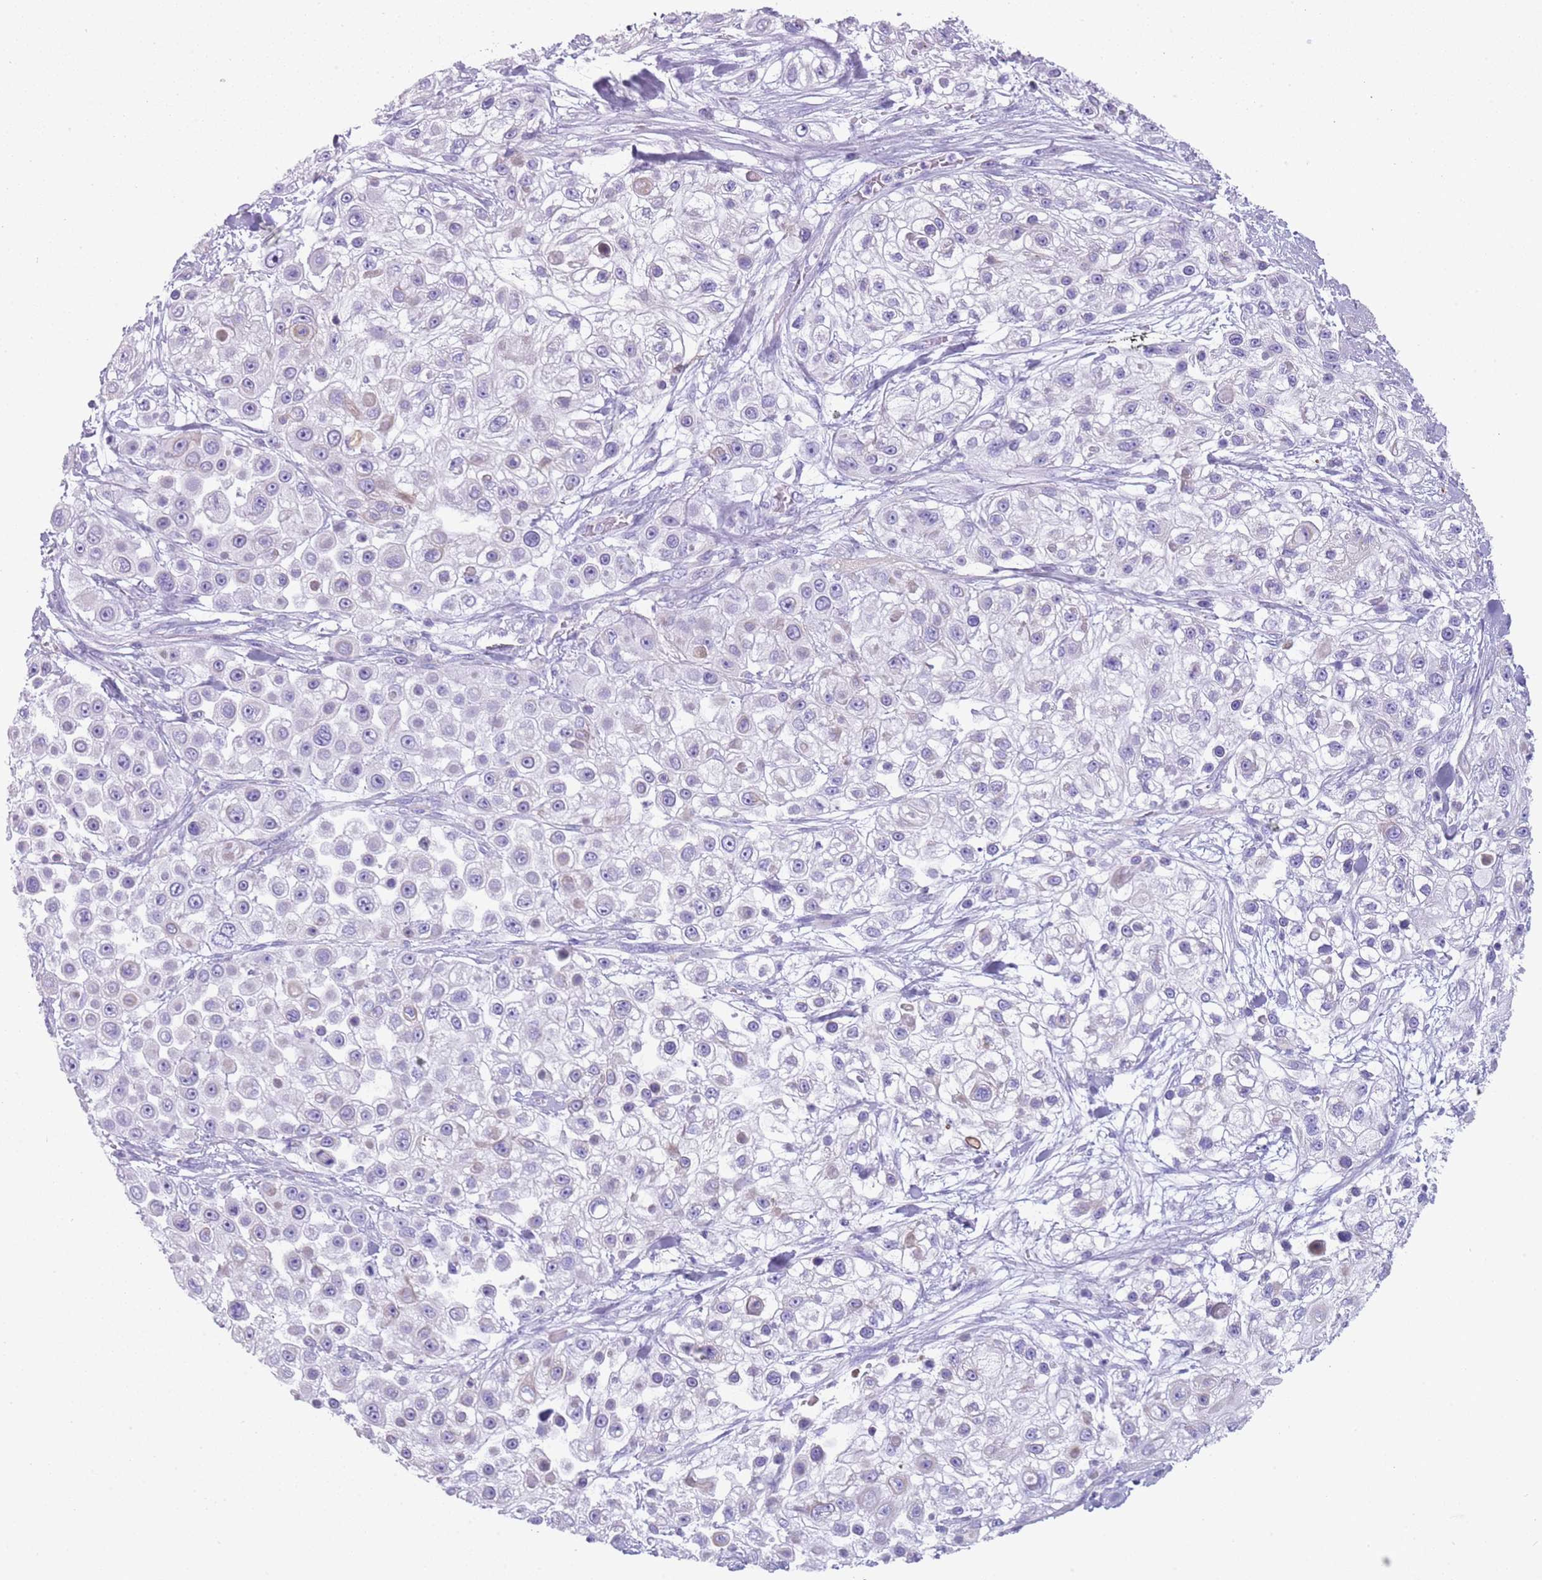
{"staining": {"intensity": "negative", "quantity": "none", "location": "none"}, "tissue": "skin cancer", "cell_type": "Tumor cells", "image_type": "cancer", "snomed": [{"axis": "morphology", "description": "Squamous cell carcinoma, NOS"}, {"axis": "topography", "description": "Skin"}], "caption": "Immunohistochemistry histopathology image of neoplastic tissue: squamous cell carcinoma (skin) stained with DAB (3,3'-diaminobenzidine) exhibits no significant protein staining in tumor cells. (Stains: DAB (3,3'-diaminobenzidine) IHC with hematoxylin counter stain, Microscopy: brightfield microscopy at high magnification).", "gene": "NBPF20", "patient": {"sex": "male", "age": 67}}